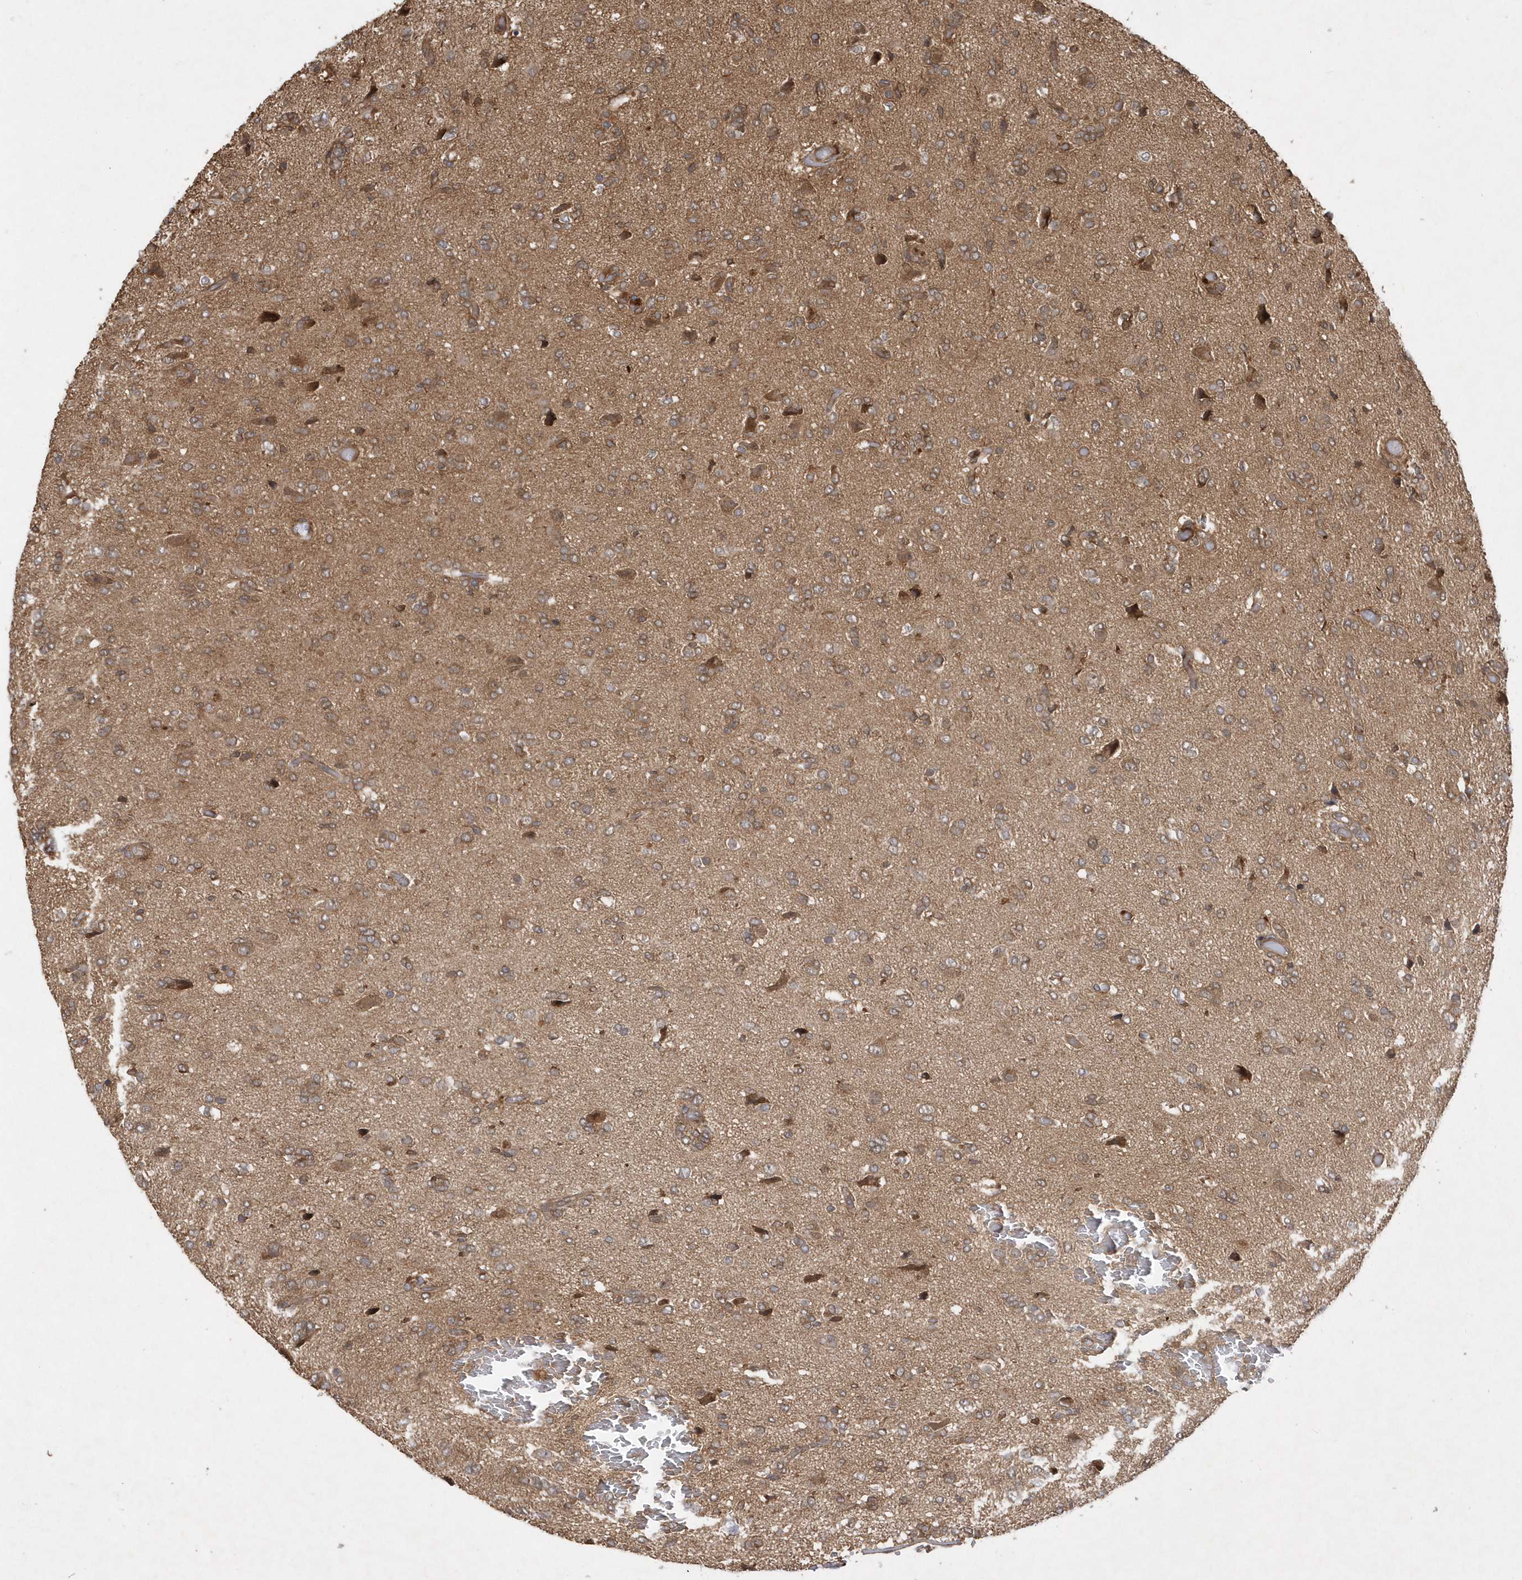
{"staining": {"intensity": "moderate", "quantity": ">75%", "location": "cytoplasmic/membranous"}, "tissue": "glioma", "cell_type": "Tumor cells", "image_type": "cancer", "snomed": [{"axis": "morphology", "description": "Glioma, malignant, High grade"}, {"axis": "topography", "description": "Brain"}], "caption": "Immunohistochemical staining of human glioma reveals moderate cytoplasmic/membranous protein staining in about >75% of tumor cells.", "gene": "GFM2", "patient": {"sex": "female", "age": 59}}